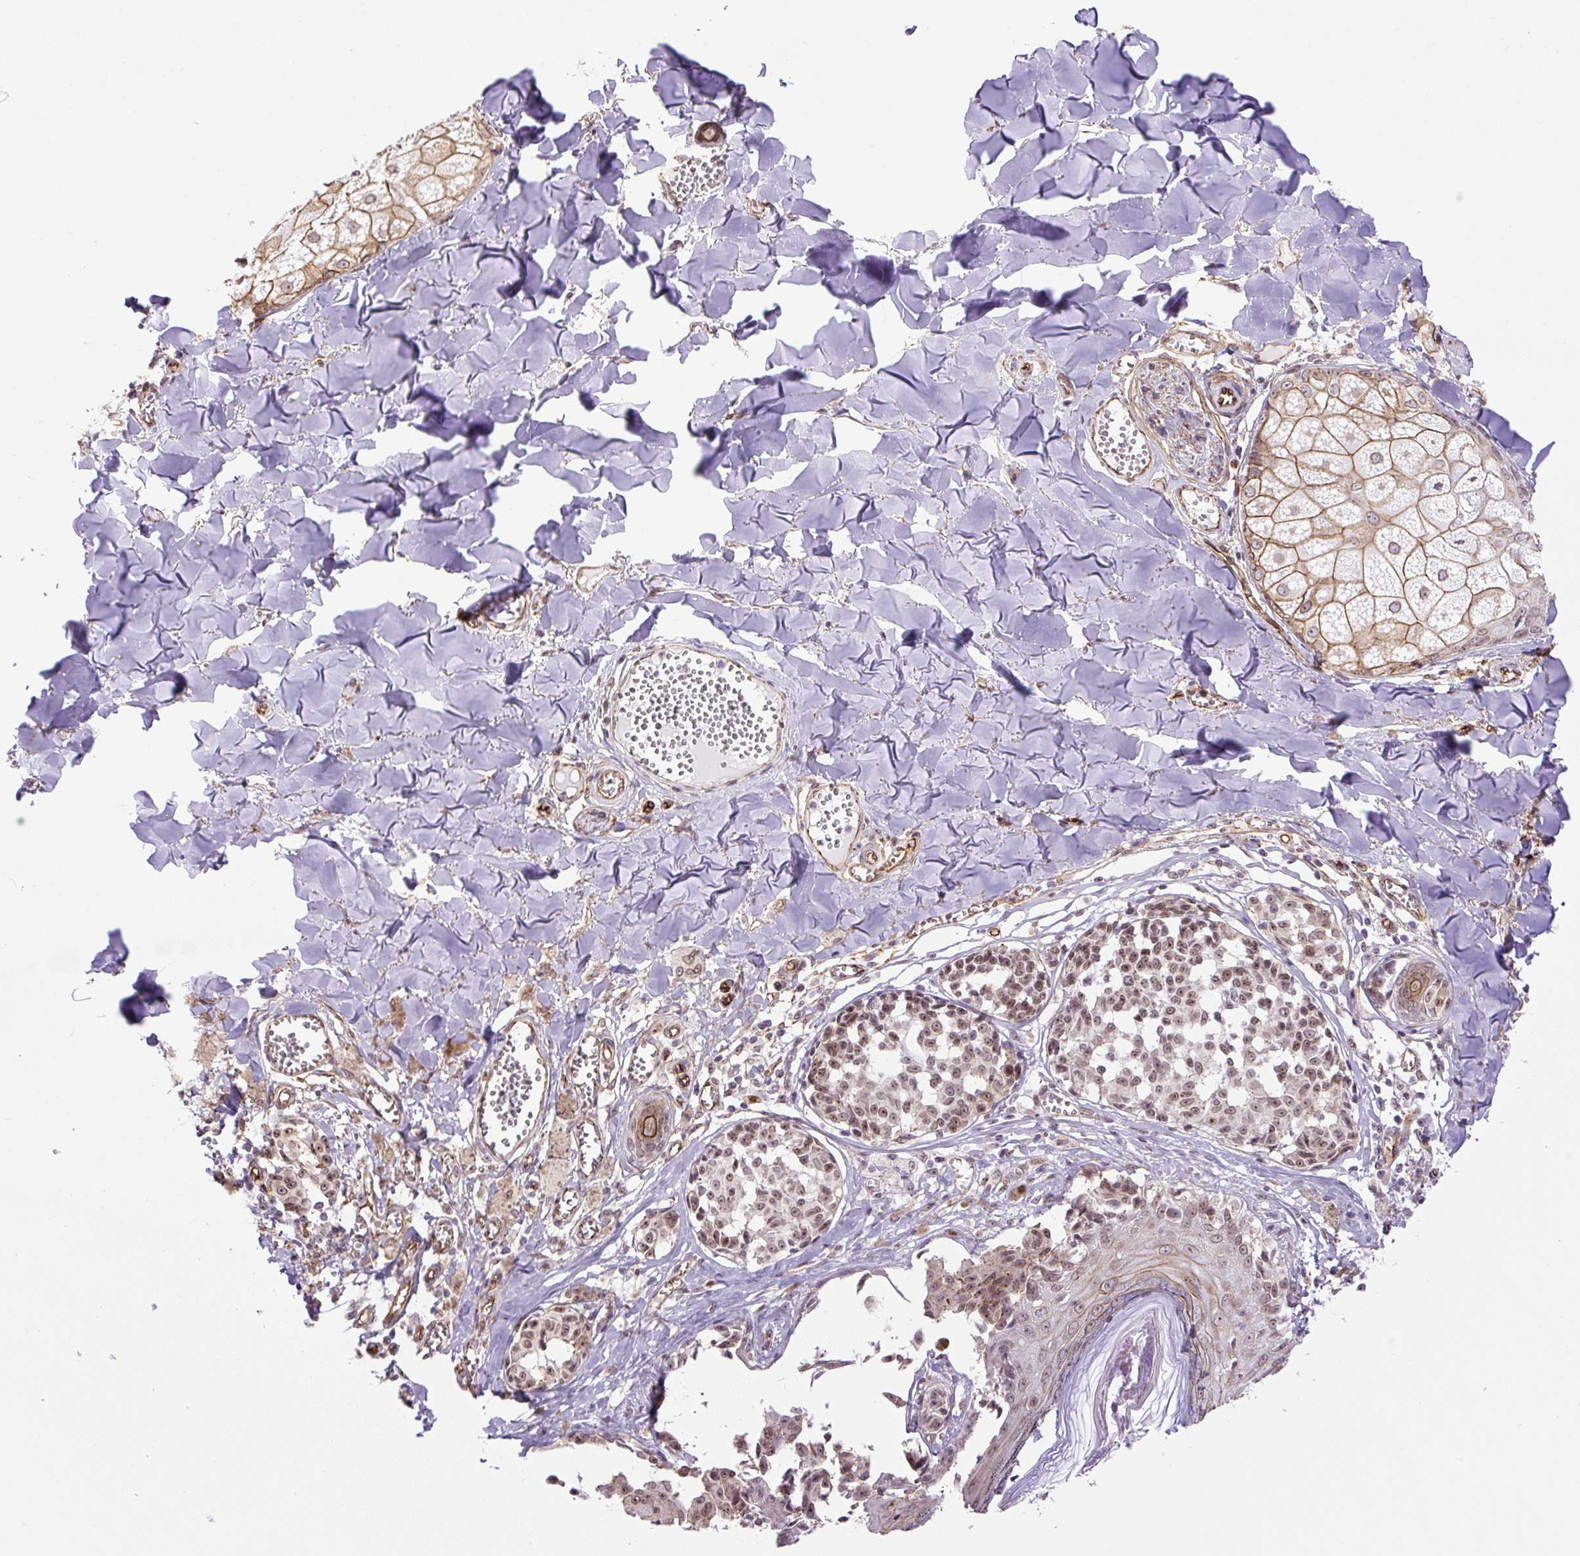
{"staining": {"intensity": "moderate", "quantity": ">75%", "location": "nuclear"}, "tissue": "melanoma", "cell_type": "Tumor cells", "image_type": "cancer", "snomed": [{"axis": "morphology", "description": "Malignant melanoma, NOS"}, {"axis": "topography", "description": "Skin"}], "caption": "This histopathology image demonstrates immunohistochemistry (IHC) staining of melanoma, with medium moderate nuclear expression in about >75% of tumor cells.", "gene": "MYO5C", "patient": {"sex": "female", "age": 43}}